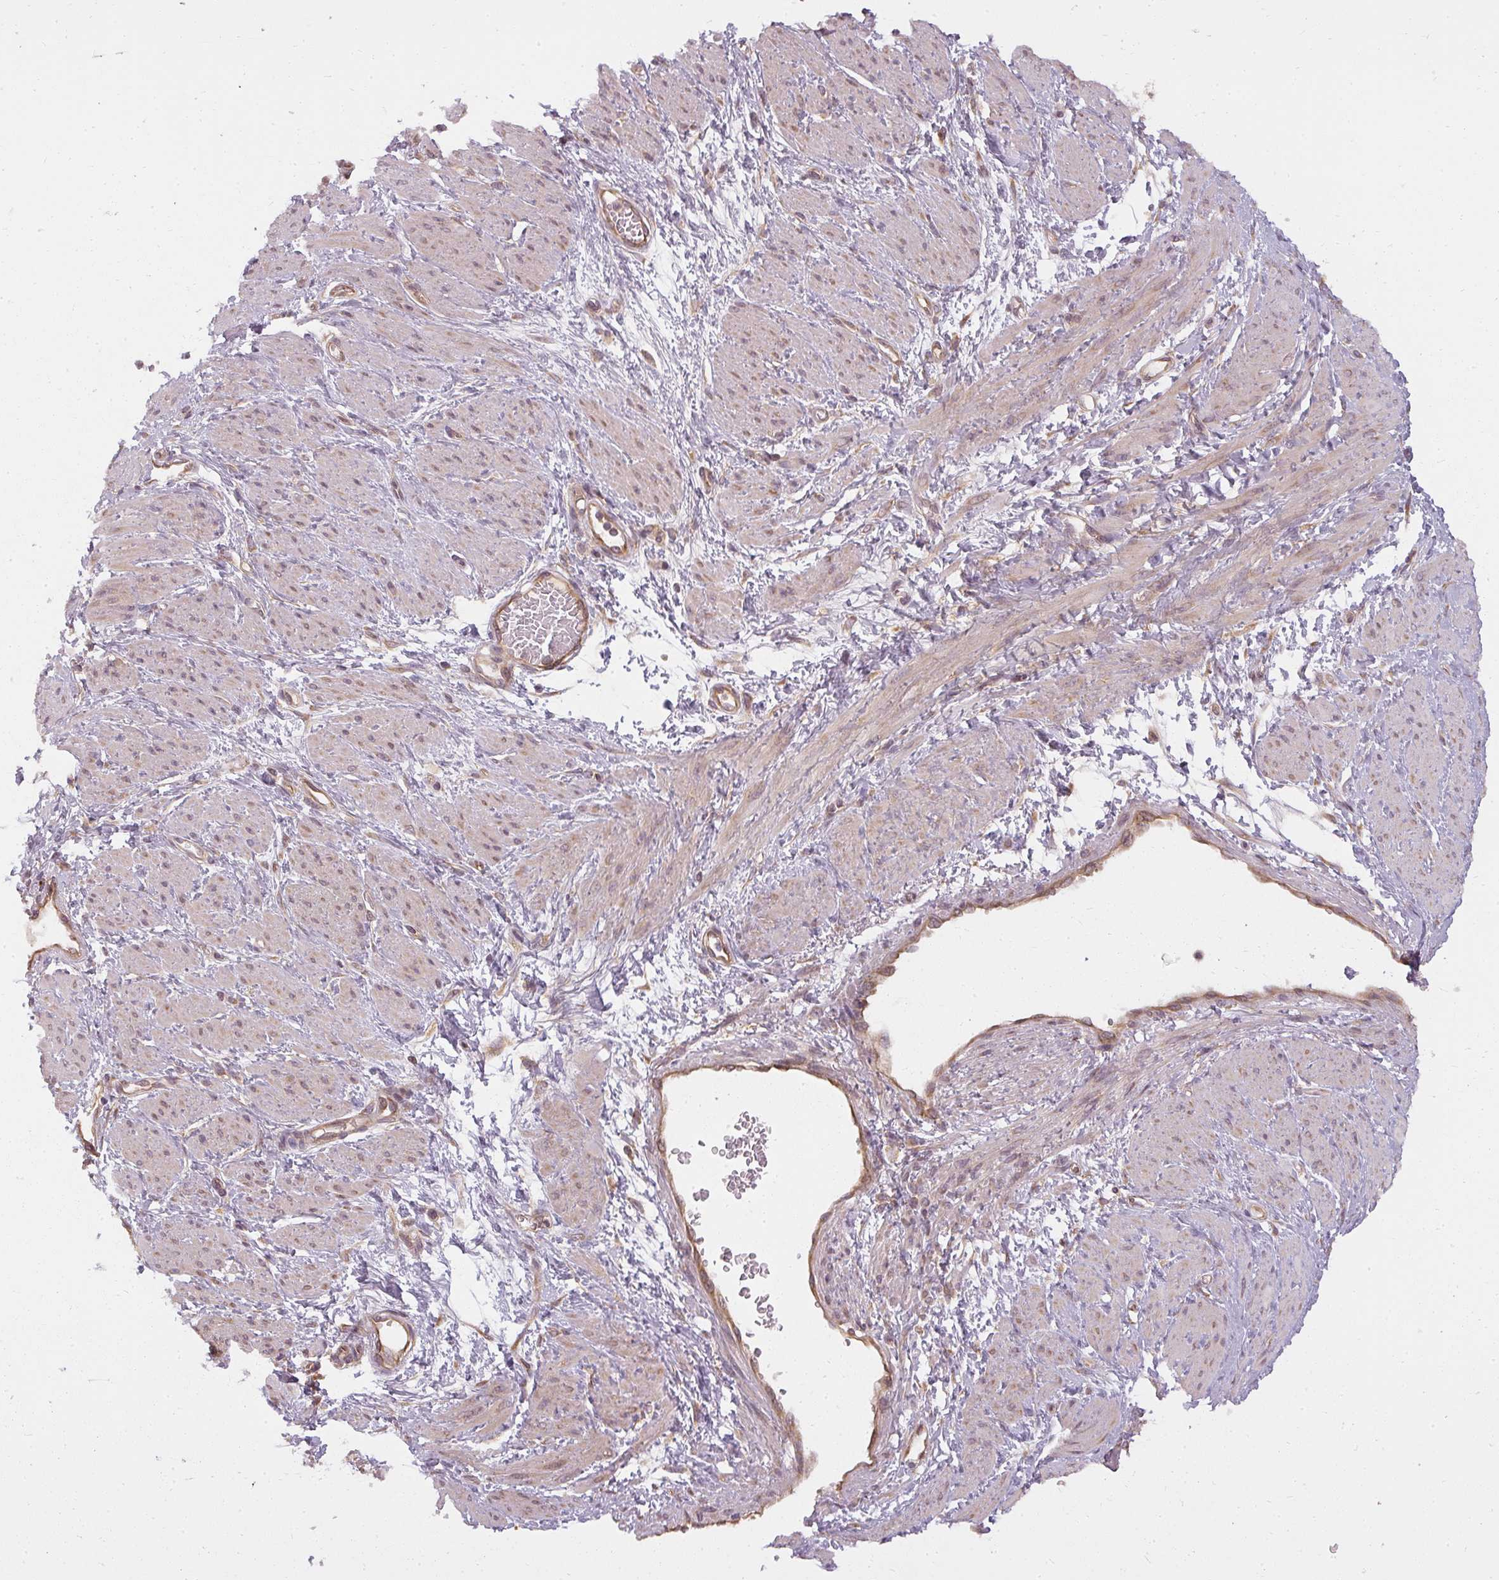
{"staining": {"intensity": "weak", "quantity": "25%-75%", "location": "cytoplasmic/membranous,nuclear"}, "tissue": "smooth muscle", "cell_type": "Smooth muscle cells", "image_type": "normal", "snomed": [{"axis": "morphology", "description": "Normal tissue, NOS"}, {"axis": "topography", "description": "Smooth muscle"}, {"axis": "topography", "description": "Uterus"}], "caption": "Human smooth muscle stained with a protein marker displays weak staining in smooth muscle cells.", "gene": "RPL24", "patient": {"sex": "female", "age": 39}}